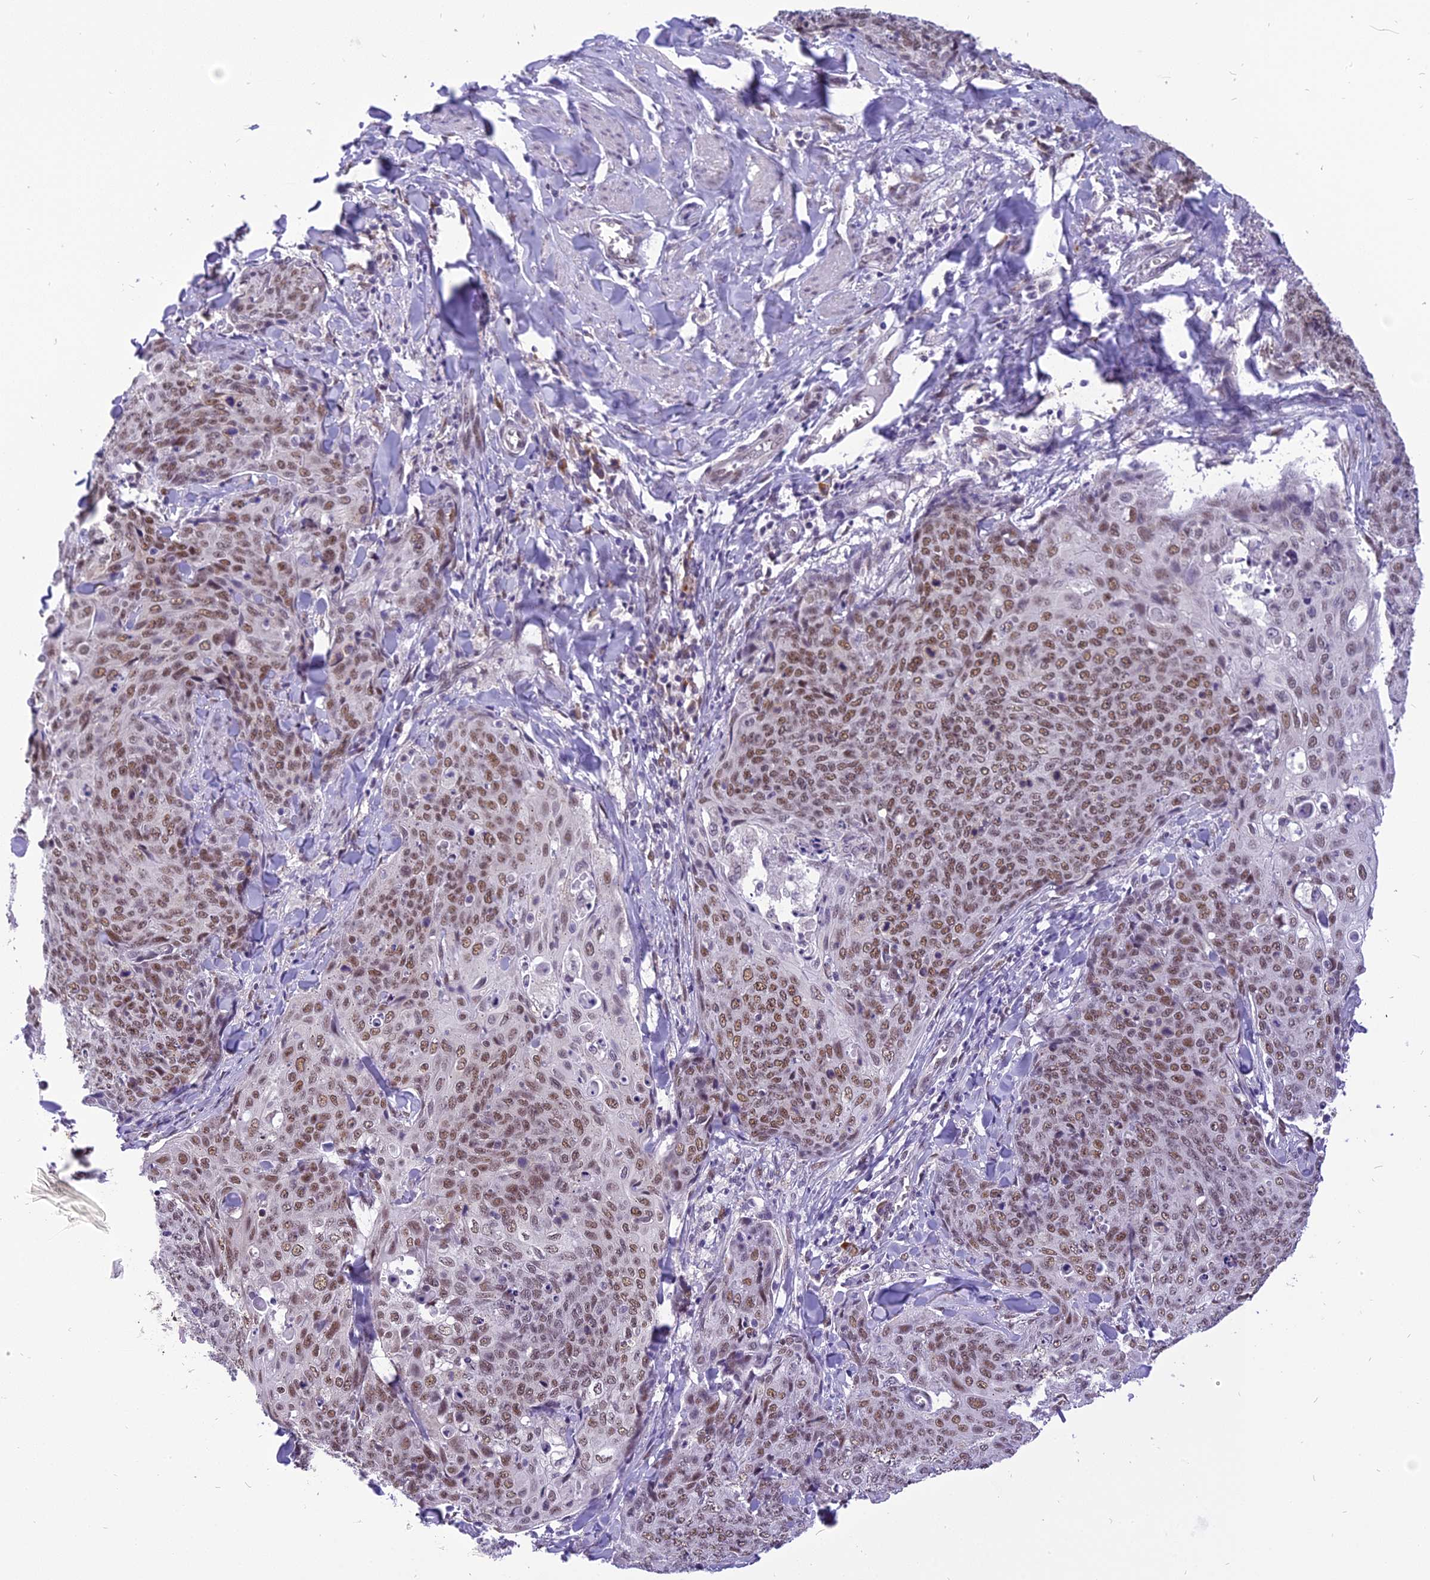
{"staining": {"intensity": "moderate", "quantity": ">75%", "location": "nuclear"}, "tissue": "skin cancer", "cell_type": "Tumor cells", "image_type": "cancer", "snomed": [{"axis": "morphology", "description": "Squamous cell carcinoma, NOS"}, {"axis": "topography", "description": "Skin"}, {"axis": "topography", "description": "Vulva"}], "caption": "A brown stain highlights moderate nuclear staining of a protein in skin cancer tumor cells.", "gene": "IRF2BP1", "patient": {"sex": "female", "age": 85}}